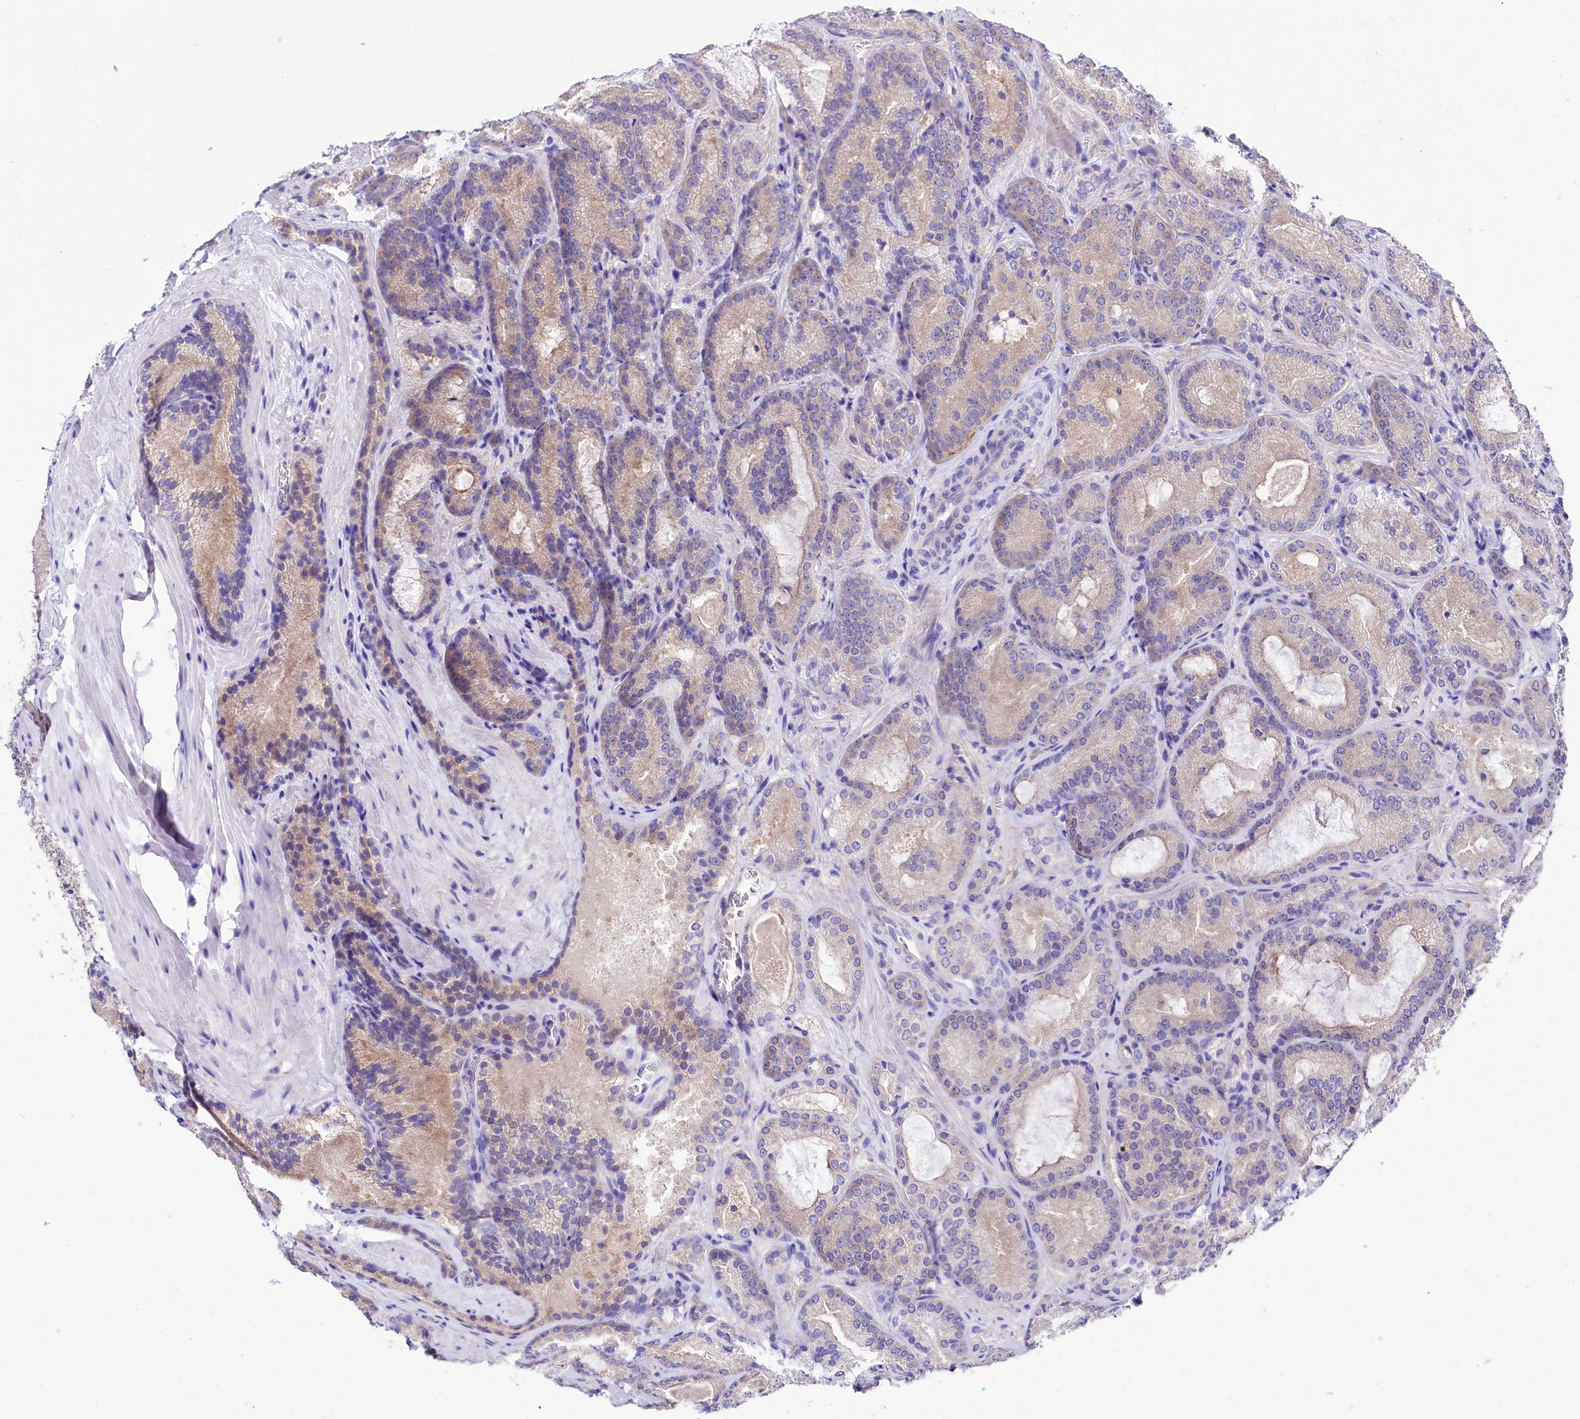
{"staining": {"intensity": "weak", "quantity": "<25%", "location": "cytoplasmic/membranous"}, "tissue": "prostate cancer", "cell_type": "Tumor cells", "image_type": "cancer", "snomed": [{"axis": "morphology", "description": "Adenocarcinoma, Low grade"}, {"axis": "topography", "description": "Prostate"}], "caption": "This micrograph is of low-grade adenocarcinoma (prostate) stained with immunohistochemistry to label a protein in brown with the nuclei are counter-stained blue. There is no staining in tumor cells. The staining is performed using DAB brown chromogen with nuclei counter-stained in using hematoxylin.", "gene": "ABHD5", "patient": {"sex": "male", "age": 74}}